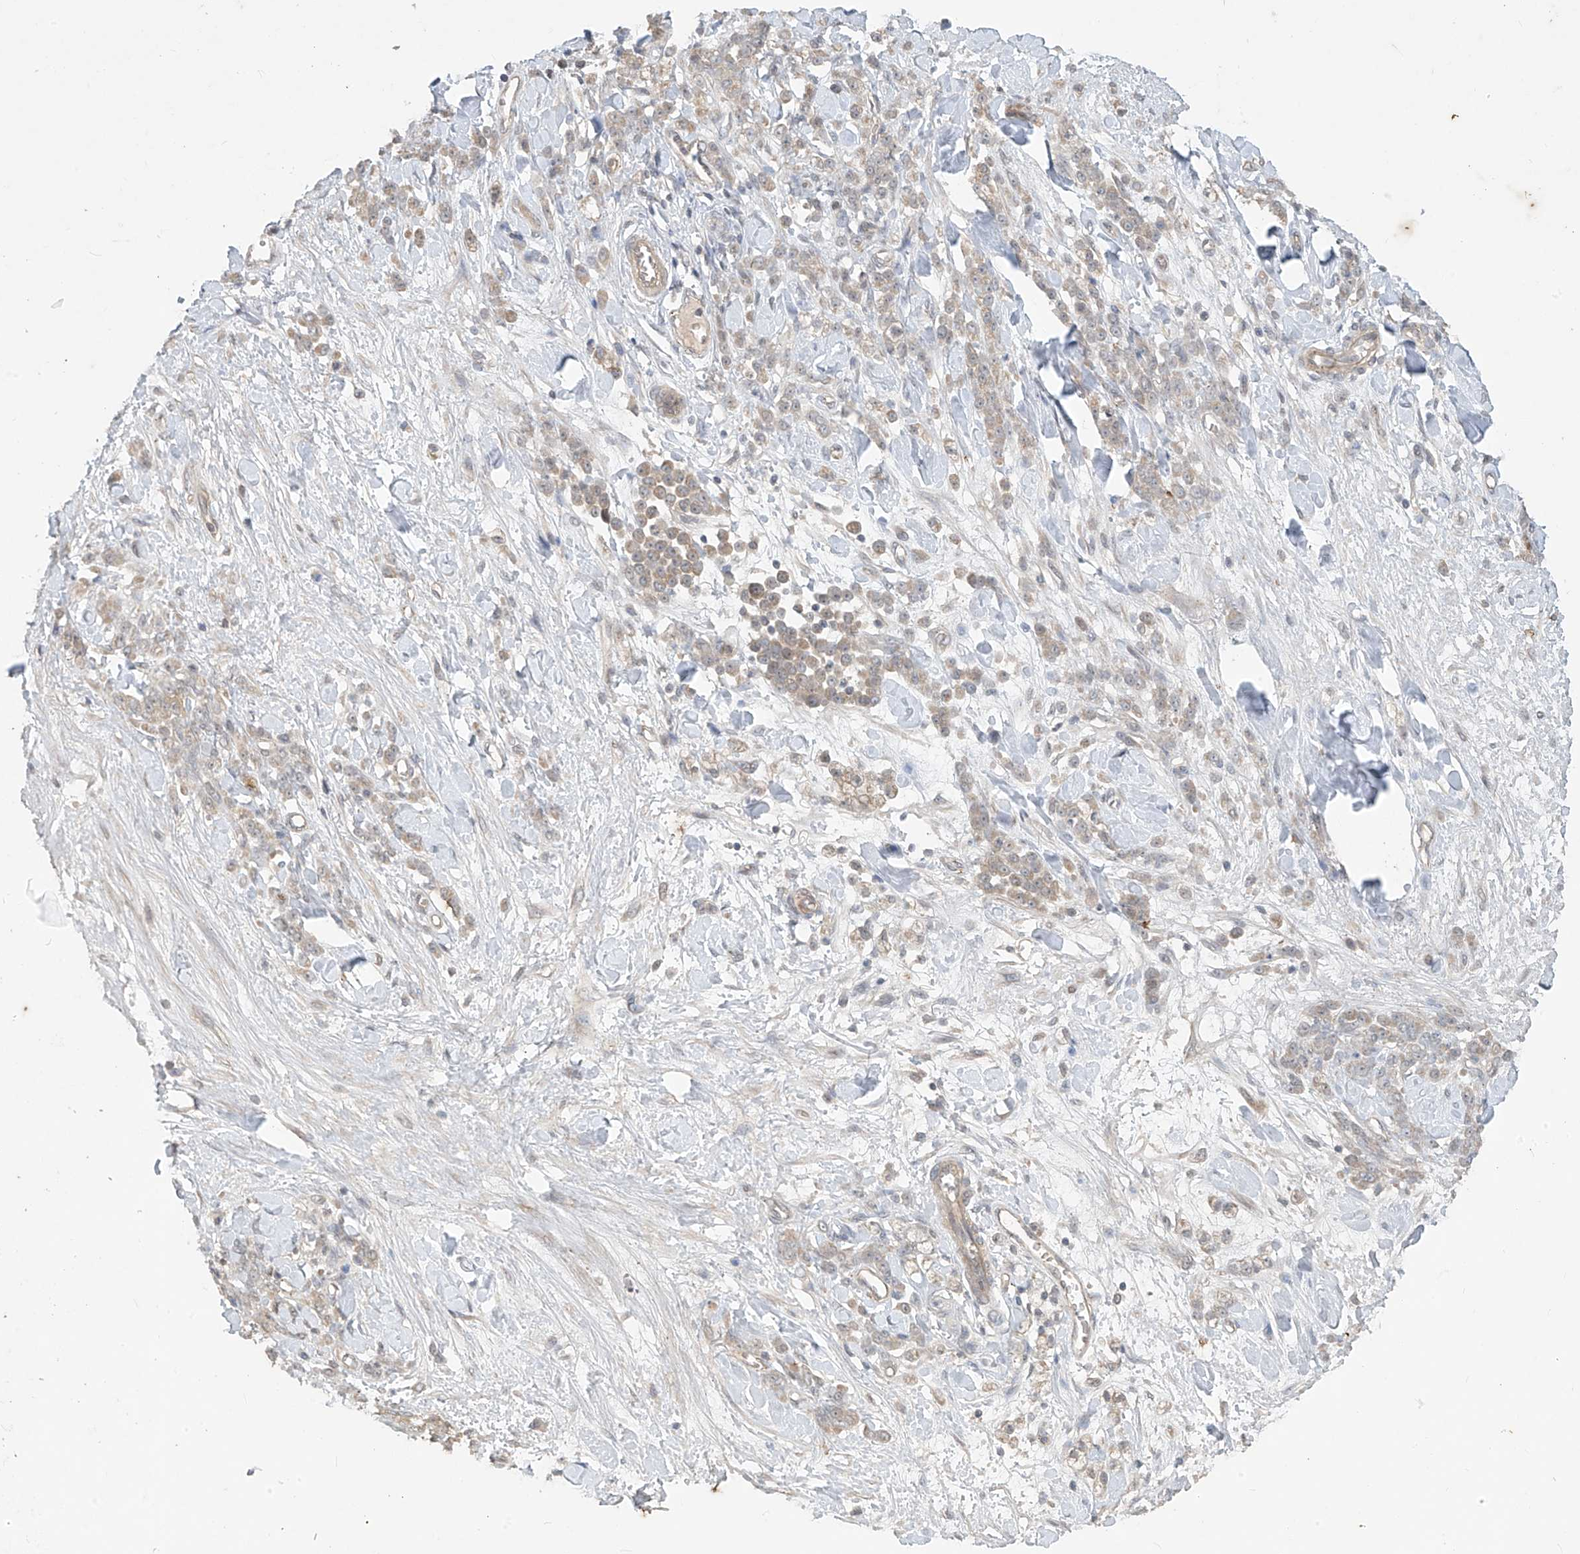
{"staining": {"intensity": "weak", "quantity": ">75%", "location": "cytoplasmic/membranous"}, "tissue": "stomach cancer", "cell_type": "Tumor cells", "image_type": "cancer", "snomed": [{"axis": "morphology", "description": "Normal tissue, NOS"}, {"axis": "morphology", "description": "Adenocarcinoma, NOS"}, {"axis": "topography", "description": "Stomach"}], "caption": "This image reveals immunohistochemistry staining of stomach cancer (adenocarcinoma), with low weak cytoplasmic/membranous expression in about >75% of tumor cells.", "gene": "DGKQ", "patient": {"sex": "male", "age": 82}}